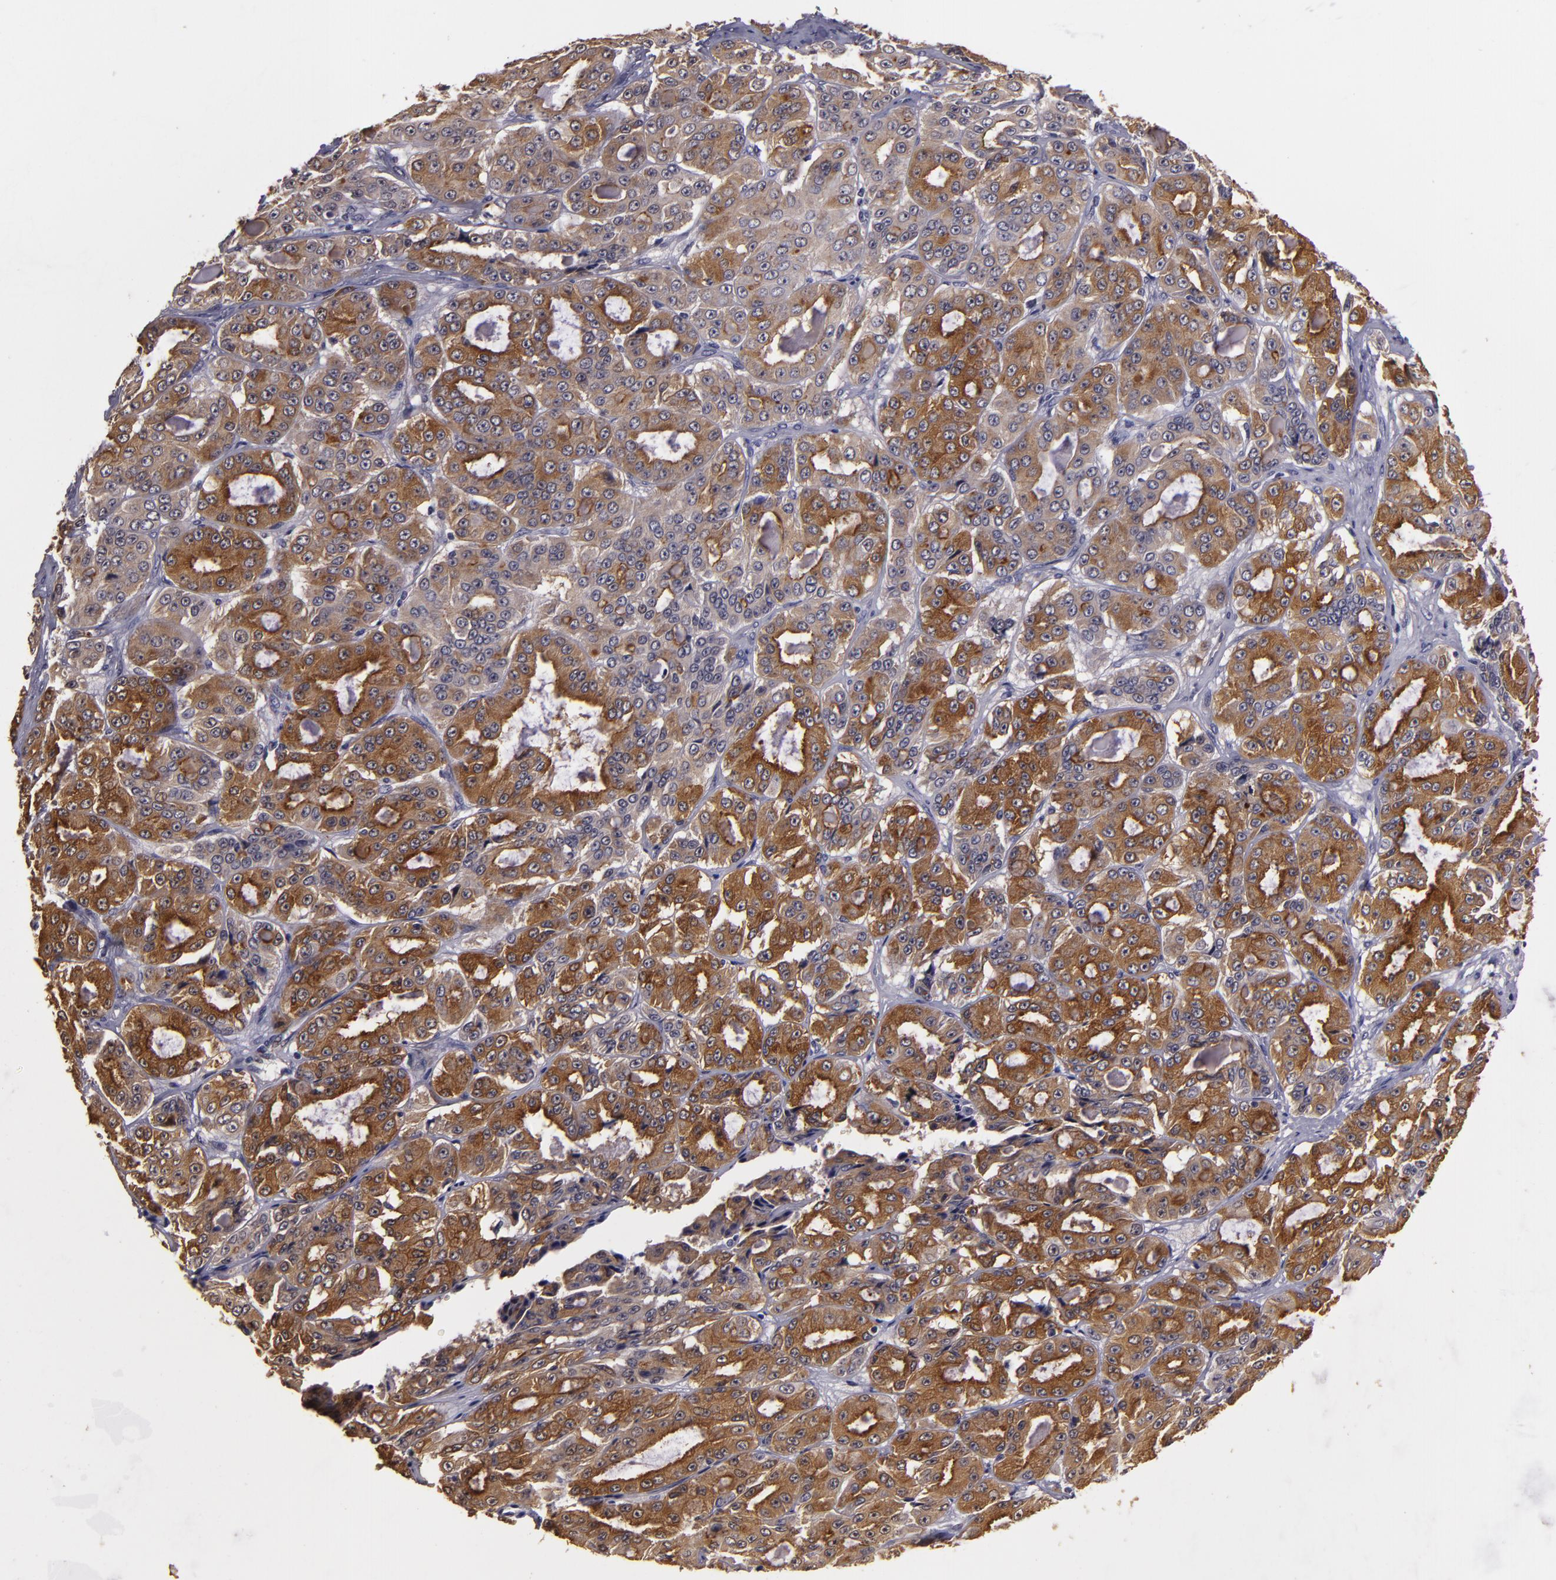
{"staining": {"intensity": "moderate", "quantity": ">75%", "location": "cytoplasmic/membranous"}, "tissue": "ovarian cancer", "cell_type": "Tumor cells", "image_type": "cancer", "snomed": [{"axis": "morphology", "description": "Carcinoma, endometroid"}, {"axis": "topography", "description": "Ovary"}], "caption": "Tumor cells show moderate cytoplasmic/membranous expression in approximately >75% of cells in endometroid carcinoma (ovarian).", "gene": "SYTL4", "patient": {"sex": "female", "age": 61}}